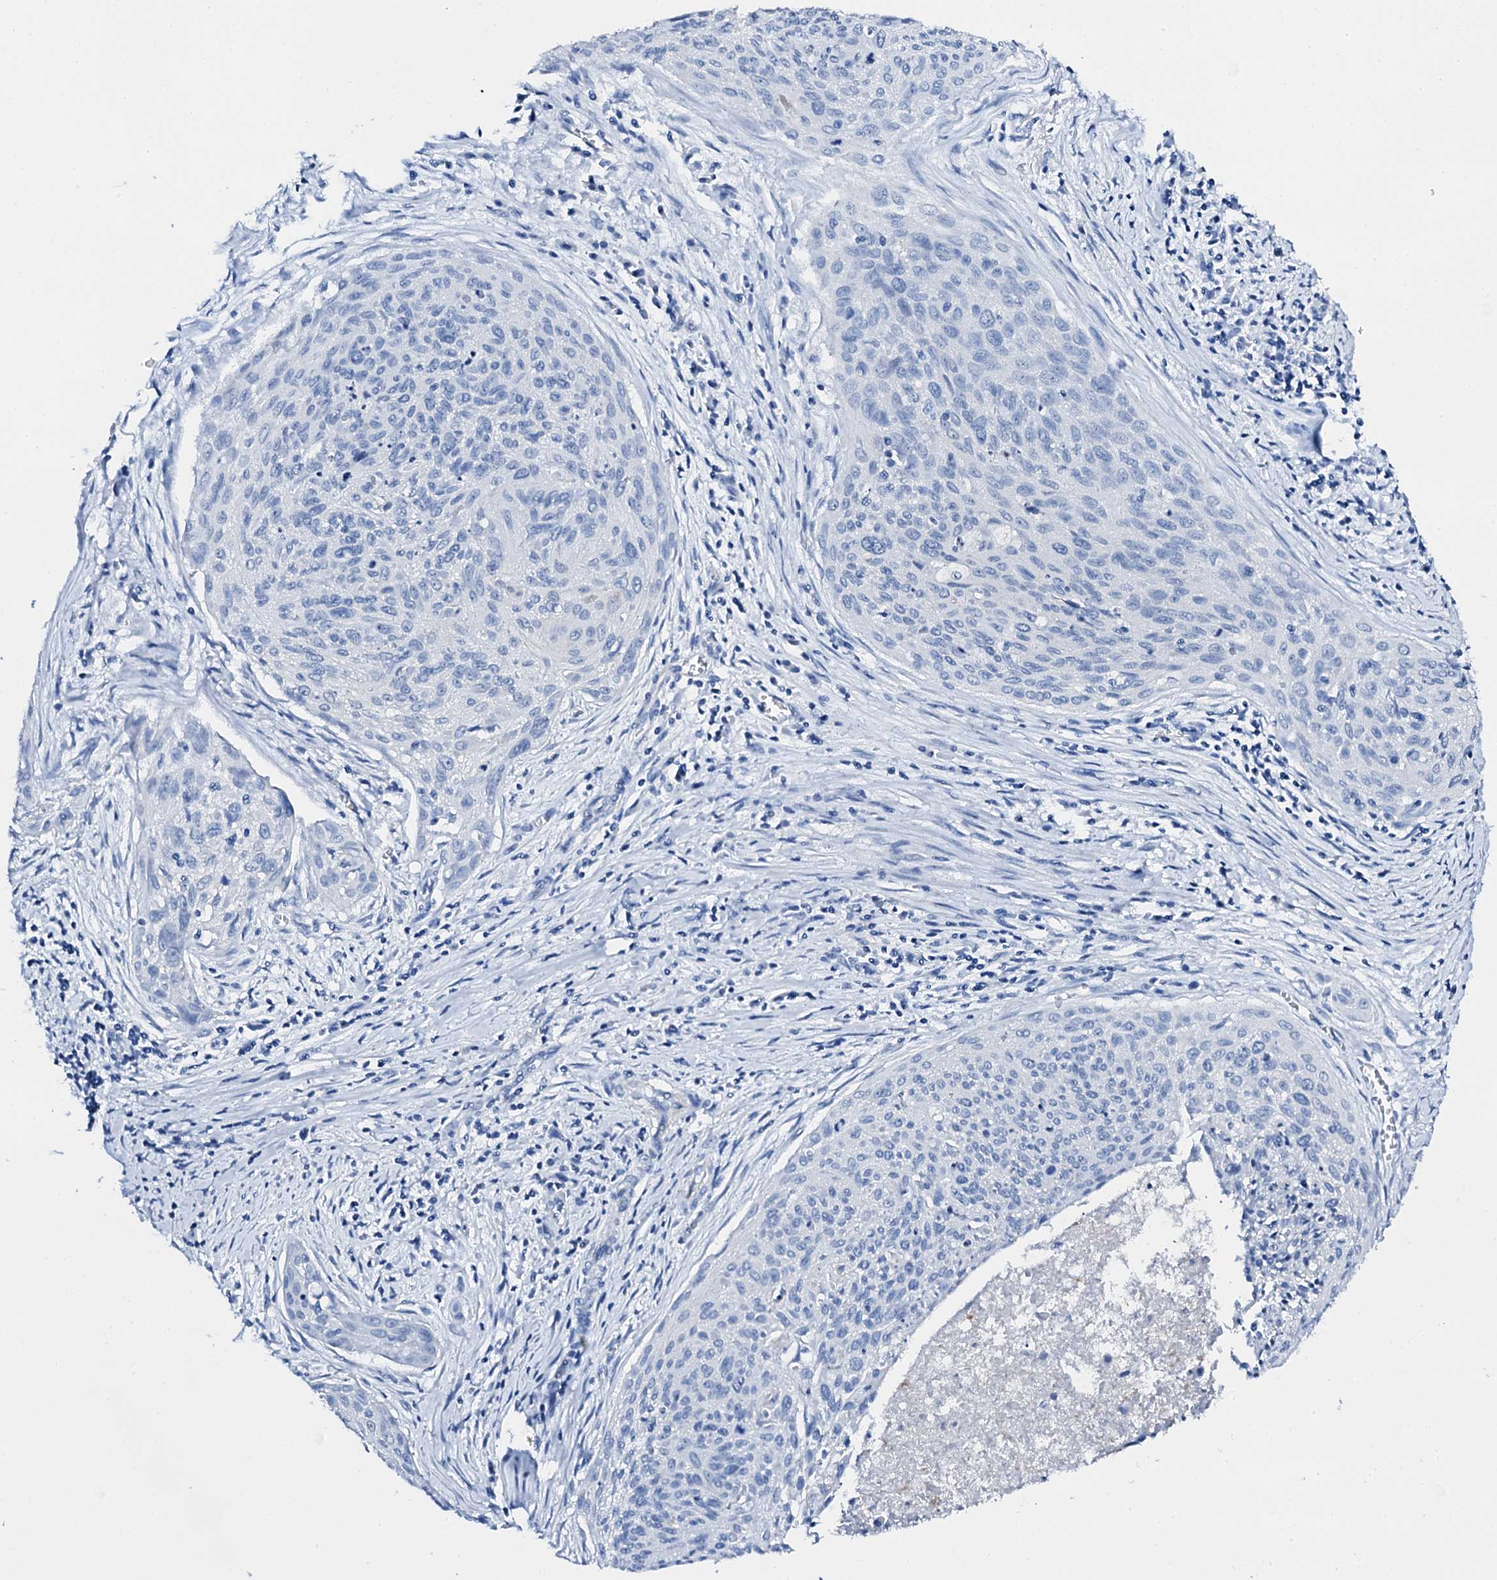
{"staining": {"intensity": "negative", "quantity": "none", "location": "none"}, "tissue": "cervical cancer", "cell_type": "Tumor cells", "image_type": "cancer", "snomed": [{"axis": "morphology", "description": "Squamous cell carcinoma, NOS"}, {"axis": "topography", "description": "Cervix"}], "caption": "The immunohistochemistry (IHC) photomicrograph has no significant staining in tumor cells of cervical cancer tissue. (Brightfield microscopy of DAB immunohistochemistry (IHC) at high magnification).", "gene": "PTH", "patient": {"sex": "female", "age": 55}}